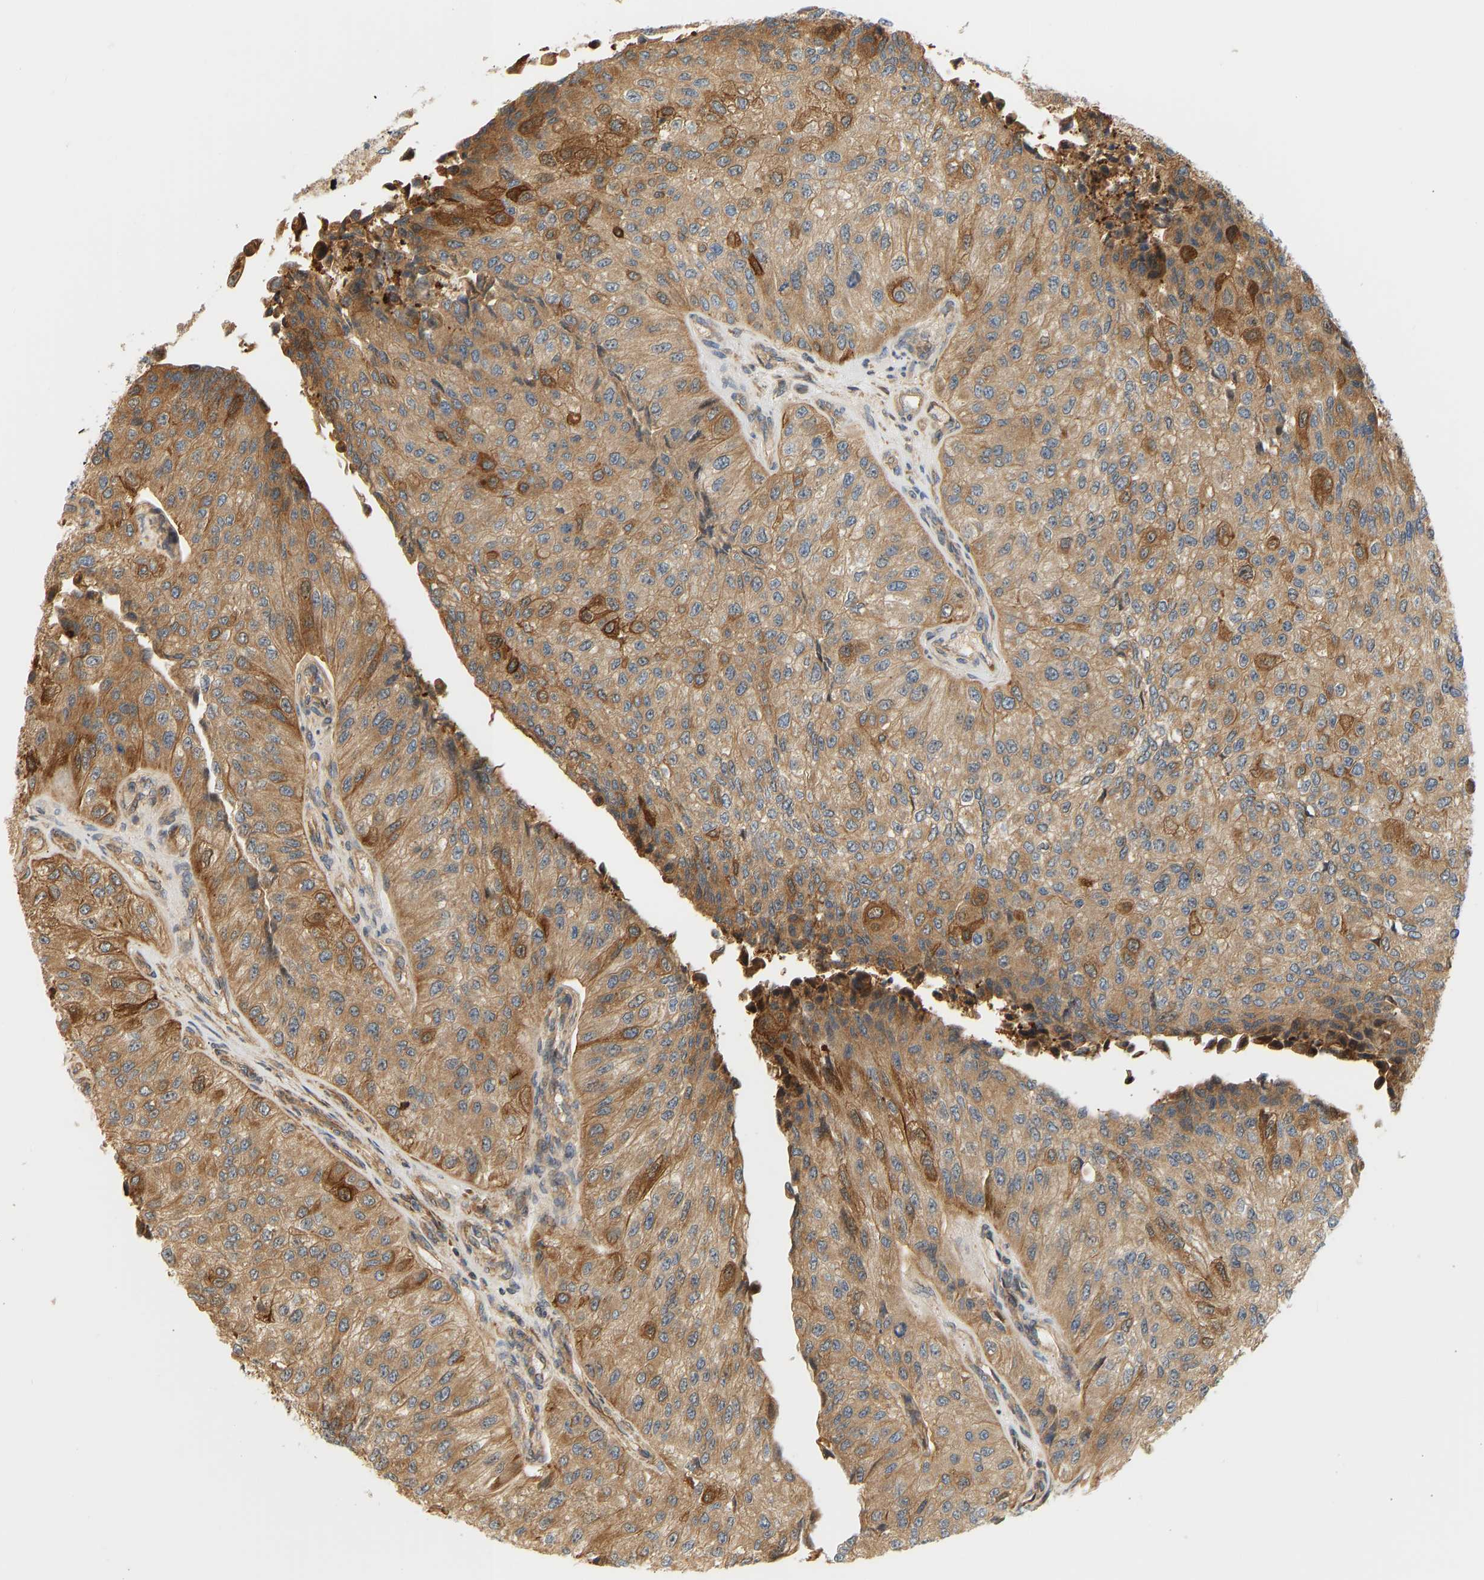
{"staining": {"intensity": "moderate", "quantity": ">75%", "location": "cytoplasmic/membranous"}, "tissue": "urothelial cancer", "cell_type": "Tumor cells", "image_type": "cancer", "snomed": [{"axis": "morphology", "description": "Urothelial carcinoma, High grade"}, {"axis": "topography", "description": "Kidney"}, {"axis": "topography", "description": "Urinary bladder"}], "caption": "High-grade urothelial carcinoma was stained to show a protein in brown. There is medium levels of moderate cytoplasmic/membranous expression in about >75% of tumor cells.", "gene": "CEP57", "patient": {"sex": "male", "age": 77}}